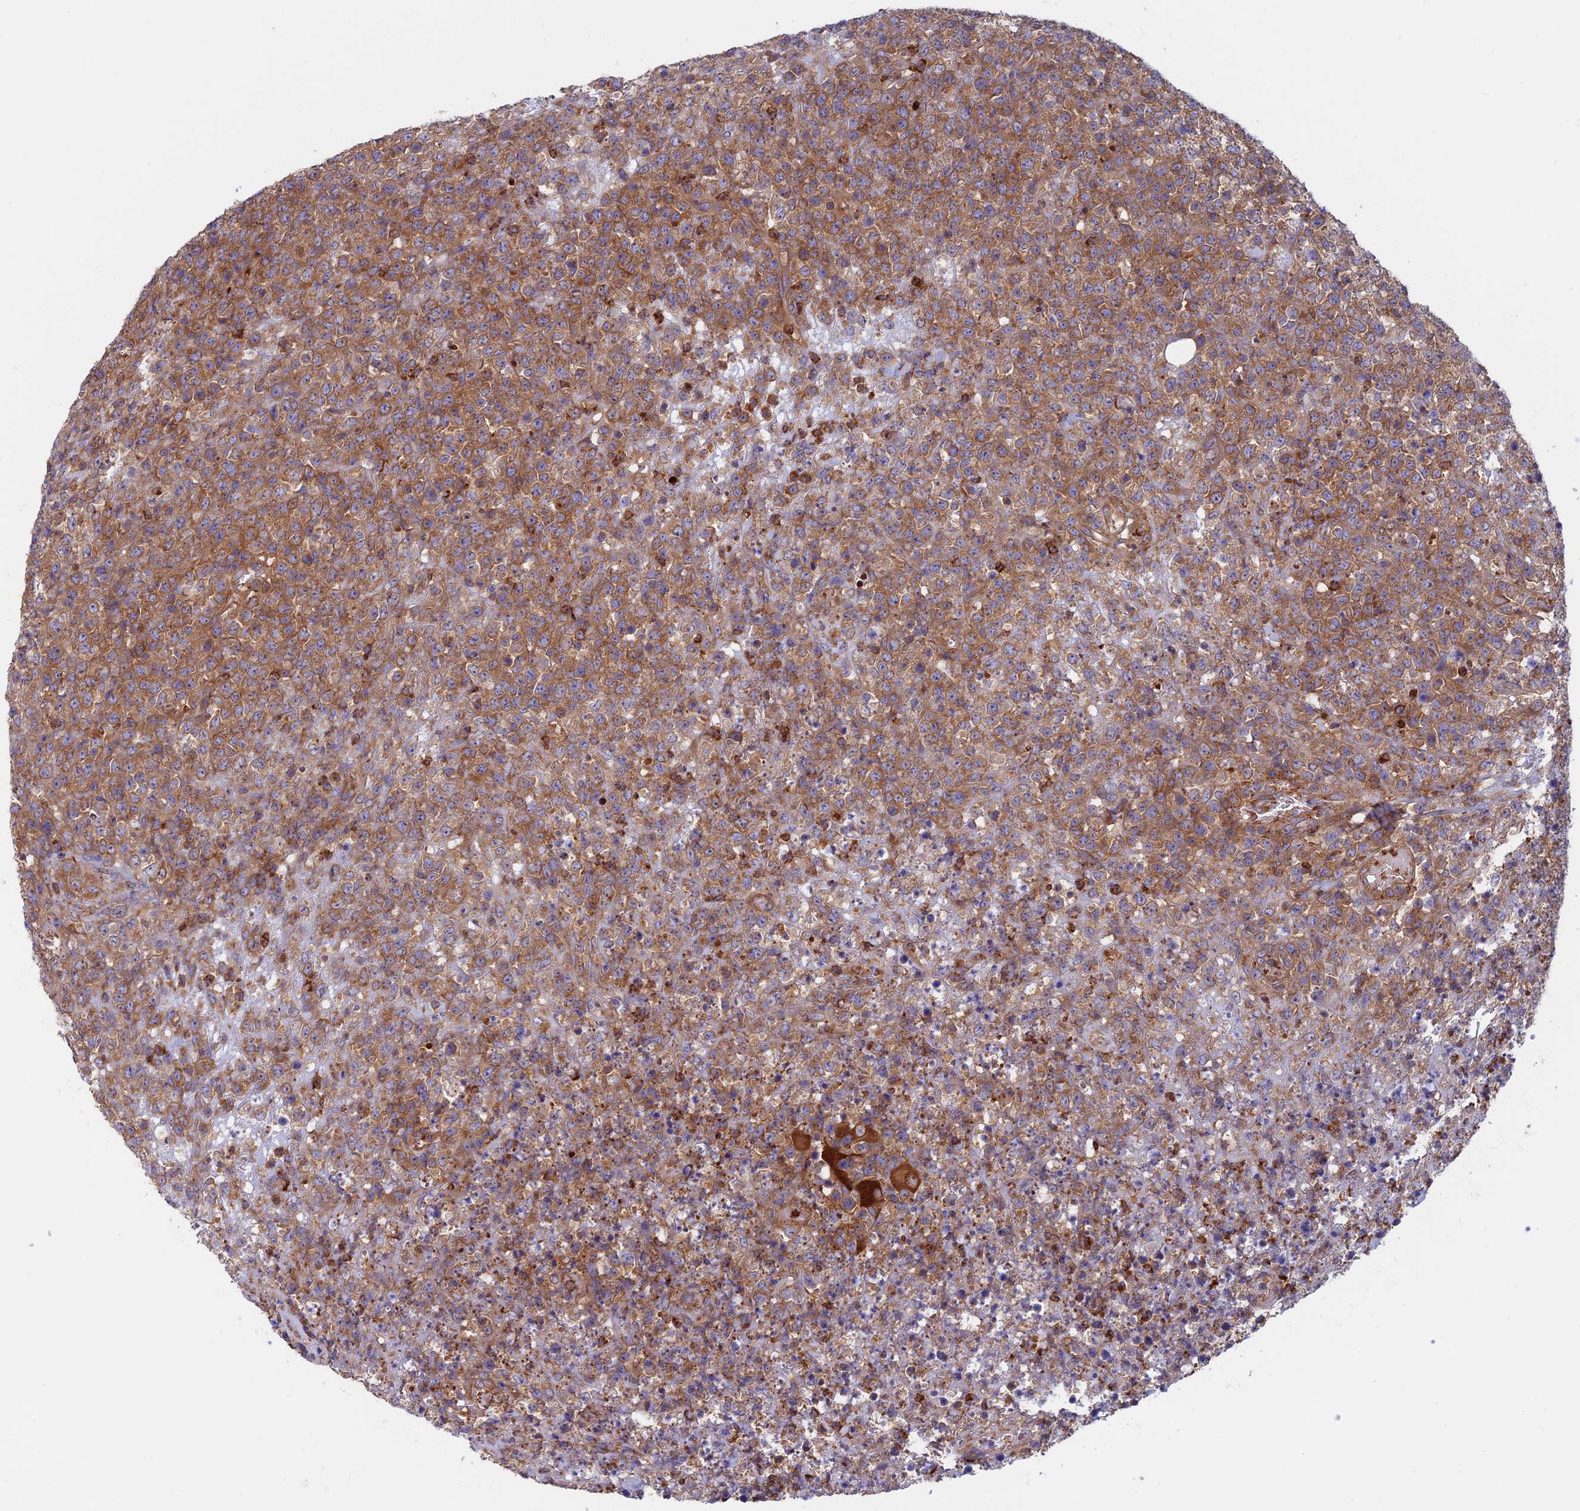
{"staining": {"intensity": "moderate", "quantity": ">75%", "location": "cytoplasmic/membranous"}, "tissue": "lymphoma", "cell_type": "Tumor cells", "image_type": "cancer", "snomed": [{"axis": "morphology", "description": "Malignant lymphoma, non-Hodgkin's type, High grade"}, {"axis": "topography", "description": "Colon"}], "caption": "Lymphoma stained with a brown dye shows moderate cytoplasmic/membranous positive positivity in about >75% of tumor cells.", "gene": "DNM1L", "patient": {"sex": "female", "age": 53}}